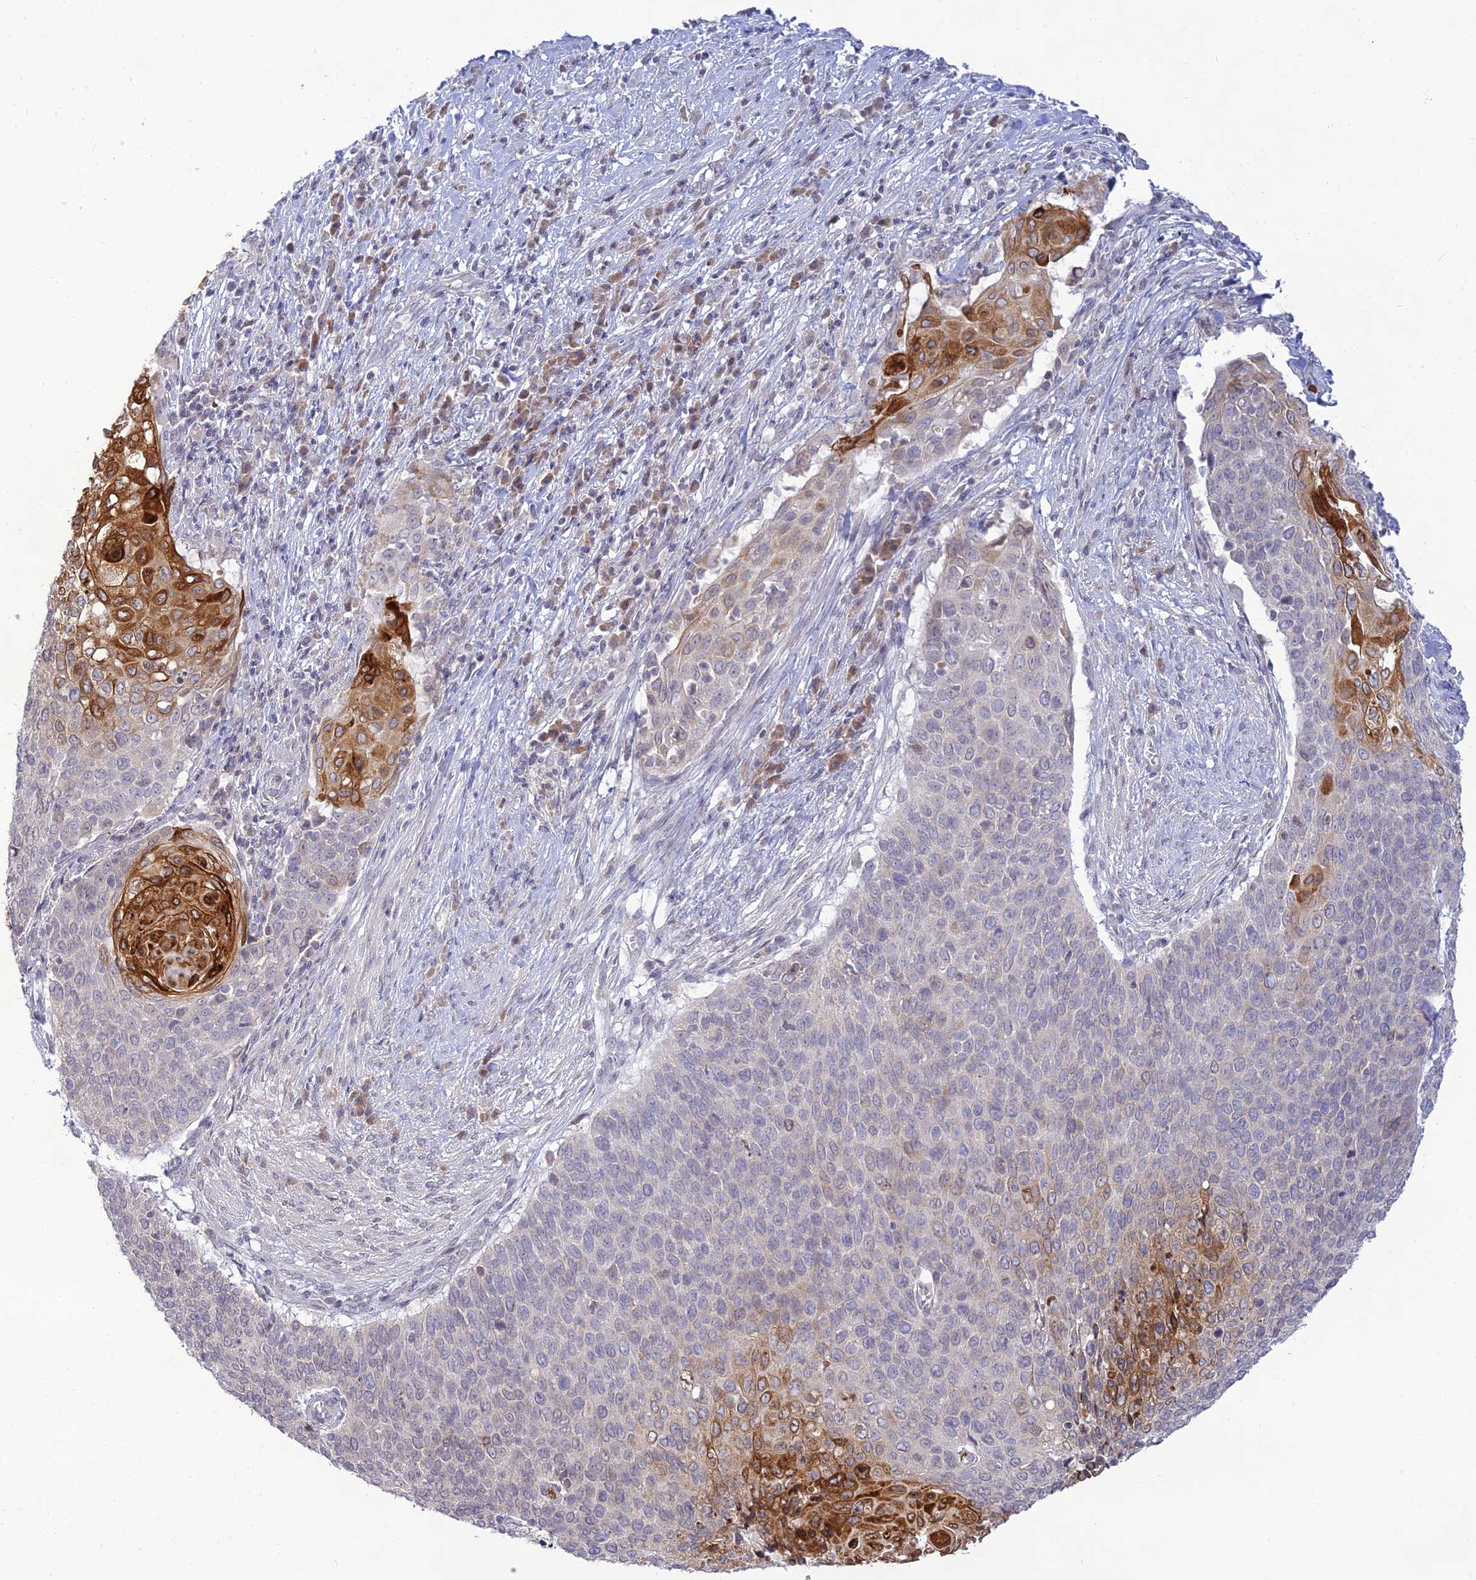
{"staining": {"intensity": "strong", "quantity": "<25%", "location": "cytoplasmic/membranous"}, "tissue": "cervical cancer", "cell_type": "Tumor cells", "image_type": "cancer", "snomed": [{"axis": "morphology", "description": "Squamous cell carcinoma, NOS"}, {"axis": "topography", "description": "Cervix"}], "caption": "Strong cytoplasmic/membranous positivity is present in approximately <25% of tumor cells in cervical squamous cell carcinoma.", "gene": "TMEM40", "patient": {"sex": "female", "age": 39}}